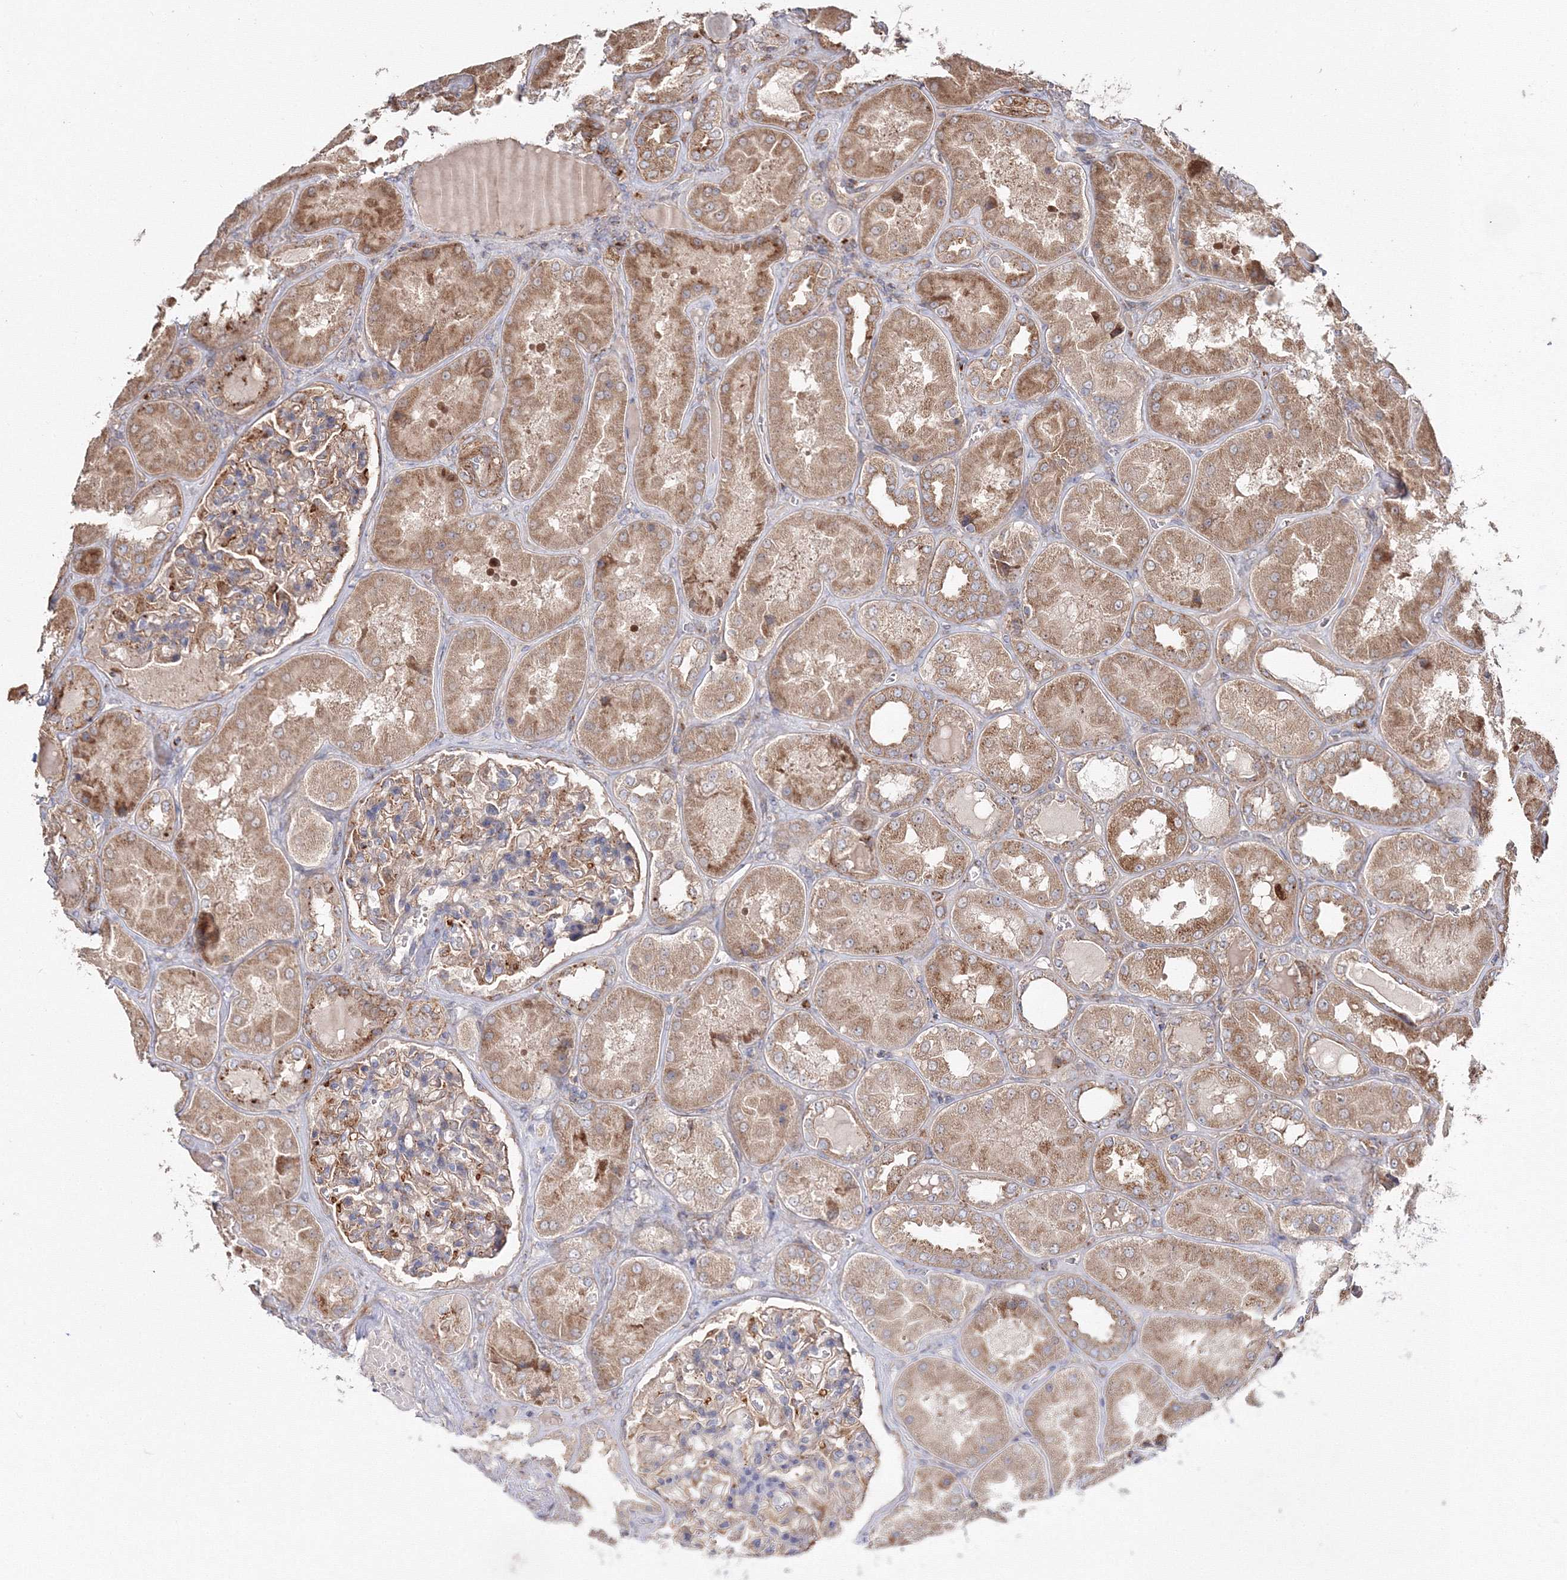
{"staining": {"intensity": "moderate", "quantity": "25%-75%", "location": "cytoplasmic/membranous"}, "tissue": "kidney", "cell_type": "Cells in glomeruli", "image_type": "normal", "snomed": [{"axis": "morphology", "description": "Normal tissue, NOS"}, {"axis": "topography", "description": "Kidney"}], "caption": "This is a photomicrograph of immunohistochemistry (IHC) staining of benign kidney, which shows moderate staining in the cytoplasmic/membranous of cells in glomeruli.", "gene": "DDO", "patient": {"sex": "female", "age": 56}}